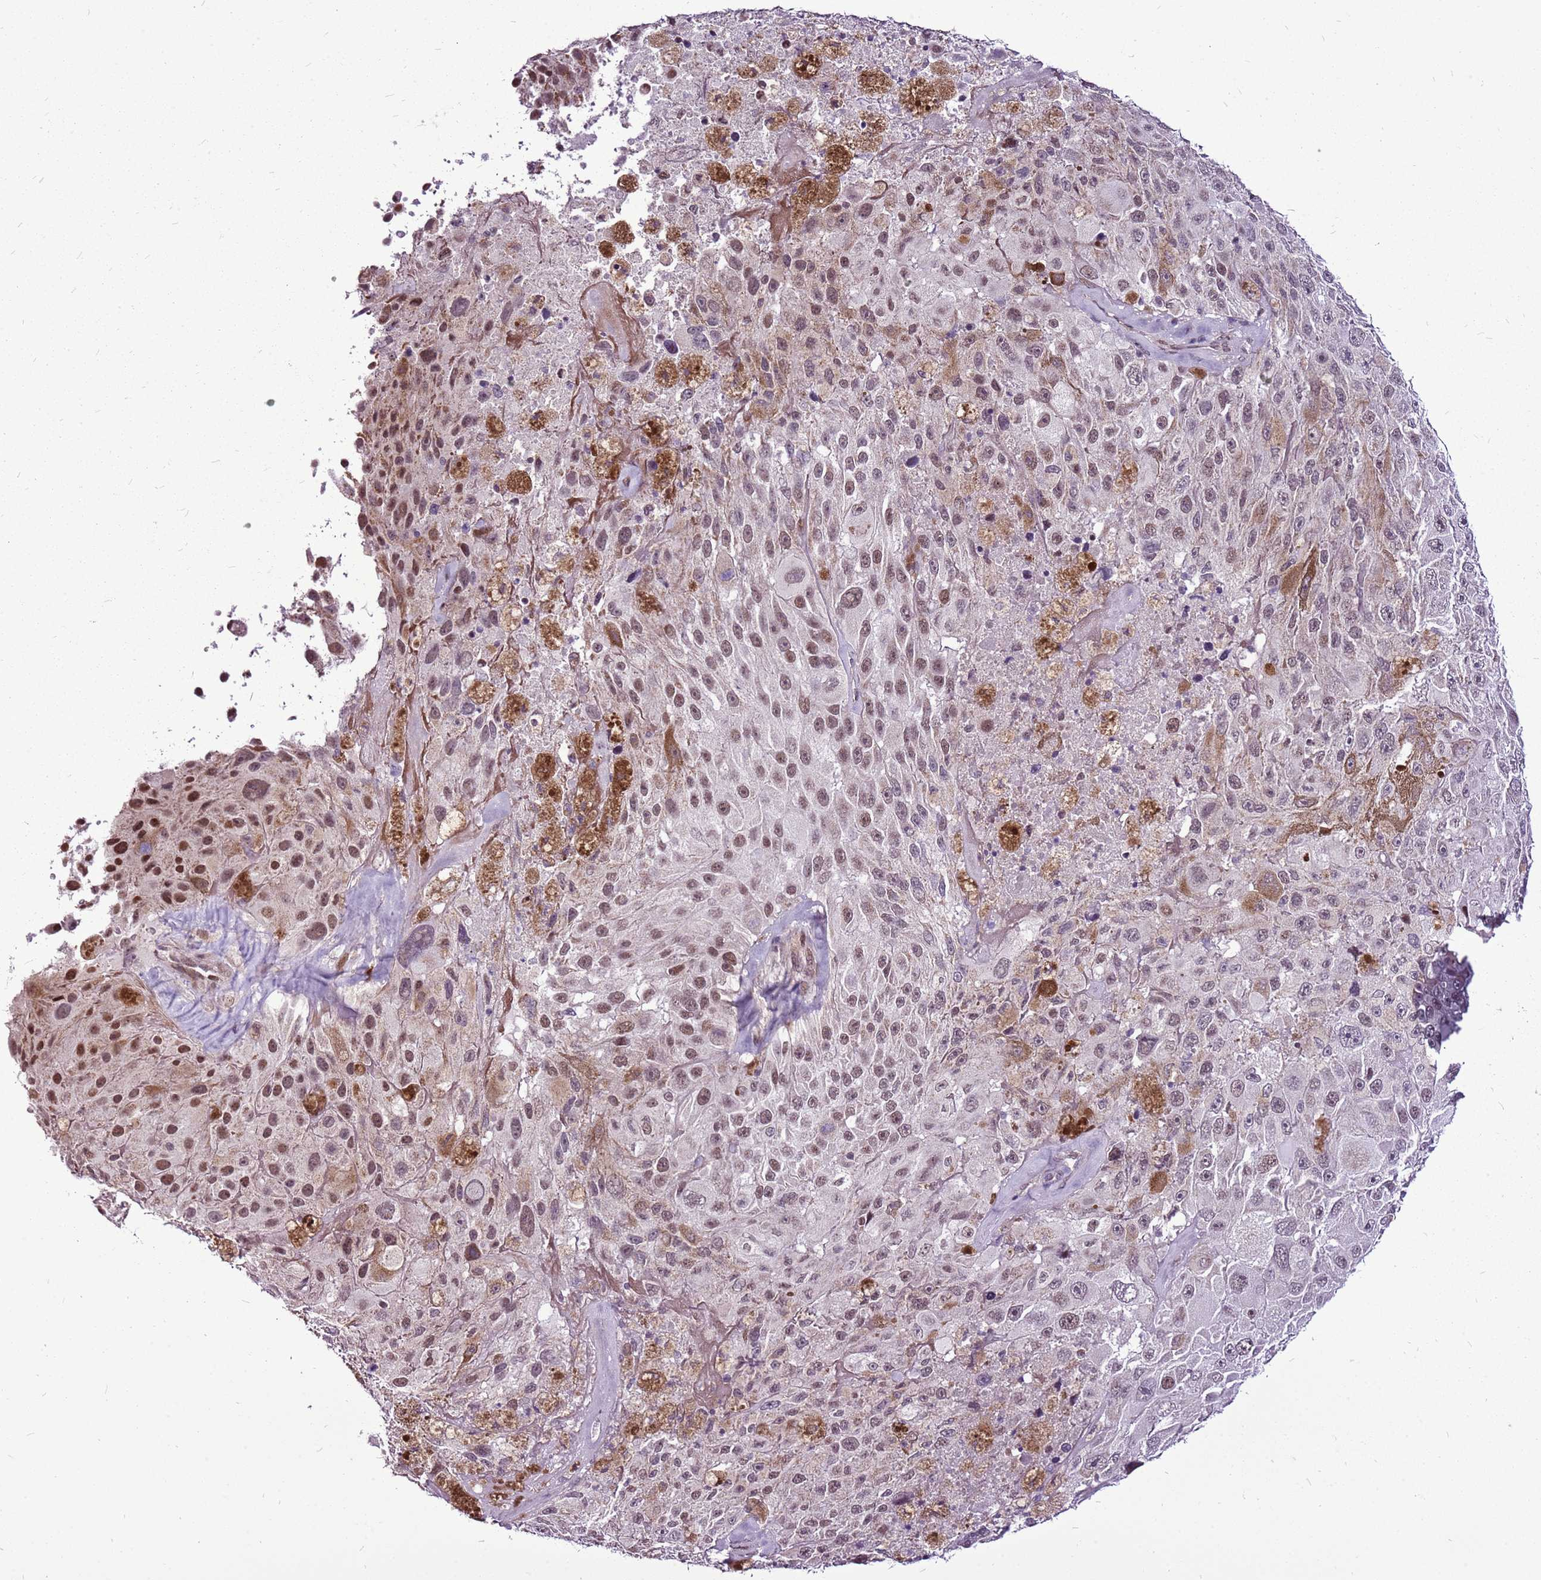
{"staining": {"intensity": "moderate", "quantity": ">75%", "location": "nuclear"}, "tissue": "melanoma", "cell_type": "Tumor cells", "image_type": "cancer", "snomed": [{"axis": "morphology", "description": "Malignant melanoma, Metastatic site"}, {"axis": "topography", "description": "Lymph node"}], "caption": "Immunohistochemistry micrograph of melanoma stained for a protein (brown), which demonstrates medium levels of moderate nuclear positivity in approximately >75% of tumor cells.", "gene": "CCDC166", "patient": {"sex": "male", "age": 62}}